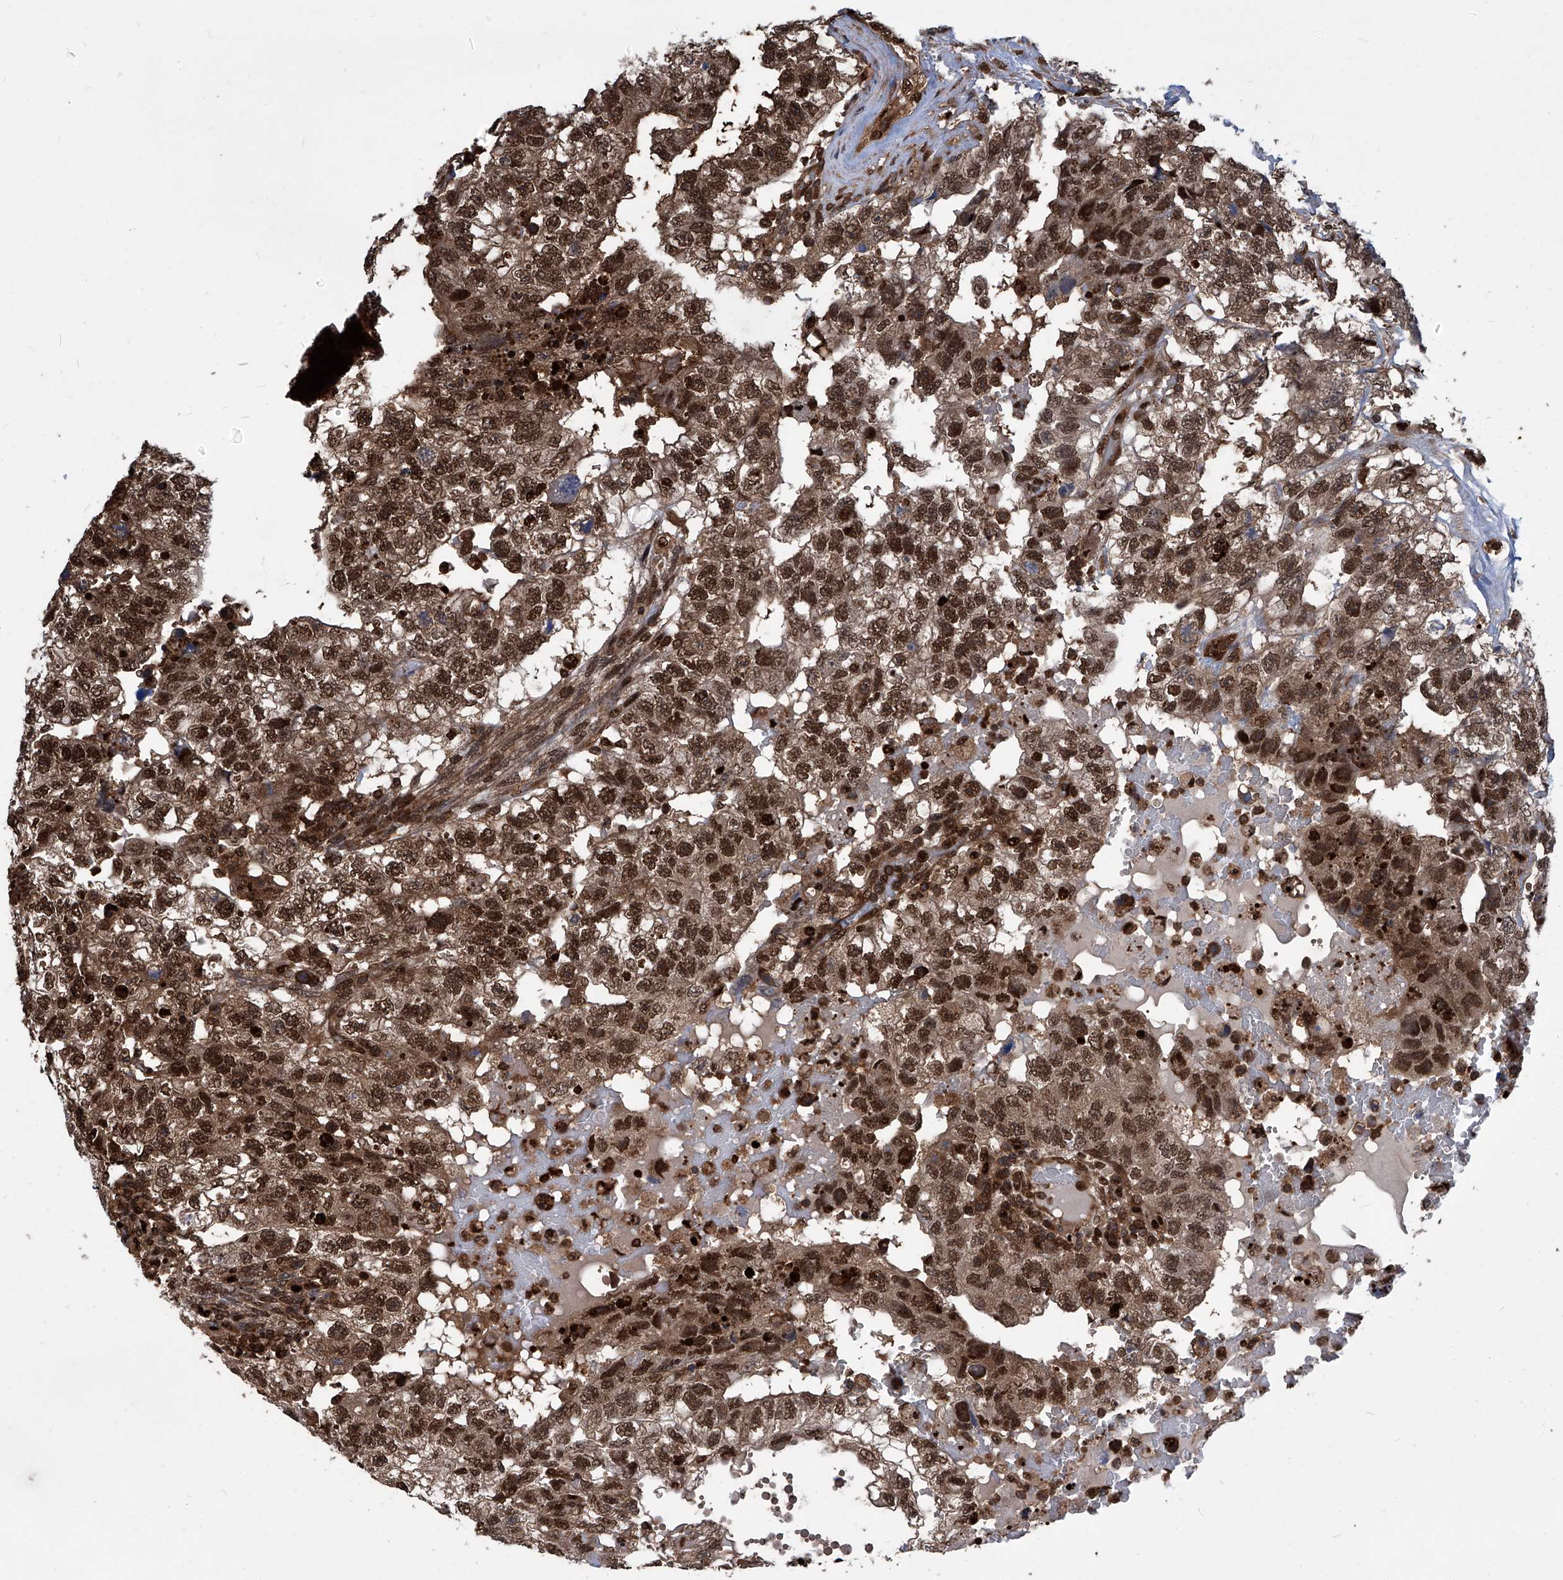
{"staining": {"intensity": "strong", "quantity": ">75%", "location": "cytoplasmic/membranous,nuclear"}, "tissue": "testis cancer", "cell_type": "Tumor cells", "image_type": "cancer", "snomed": [{"axis": "morphology", "description": "Carcinoma, Embryonal, NOS"}, {"axis": "topography", "description": "Testis"}], "caption": "The histopathology image reveals a brown stain indicating the presence of a protein in the cytoplasmic/membranous and nuclear of tumor cells in testis cancer.", "gene": "PSMB1", "patient": {"sex": "male", "age": 36}}